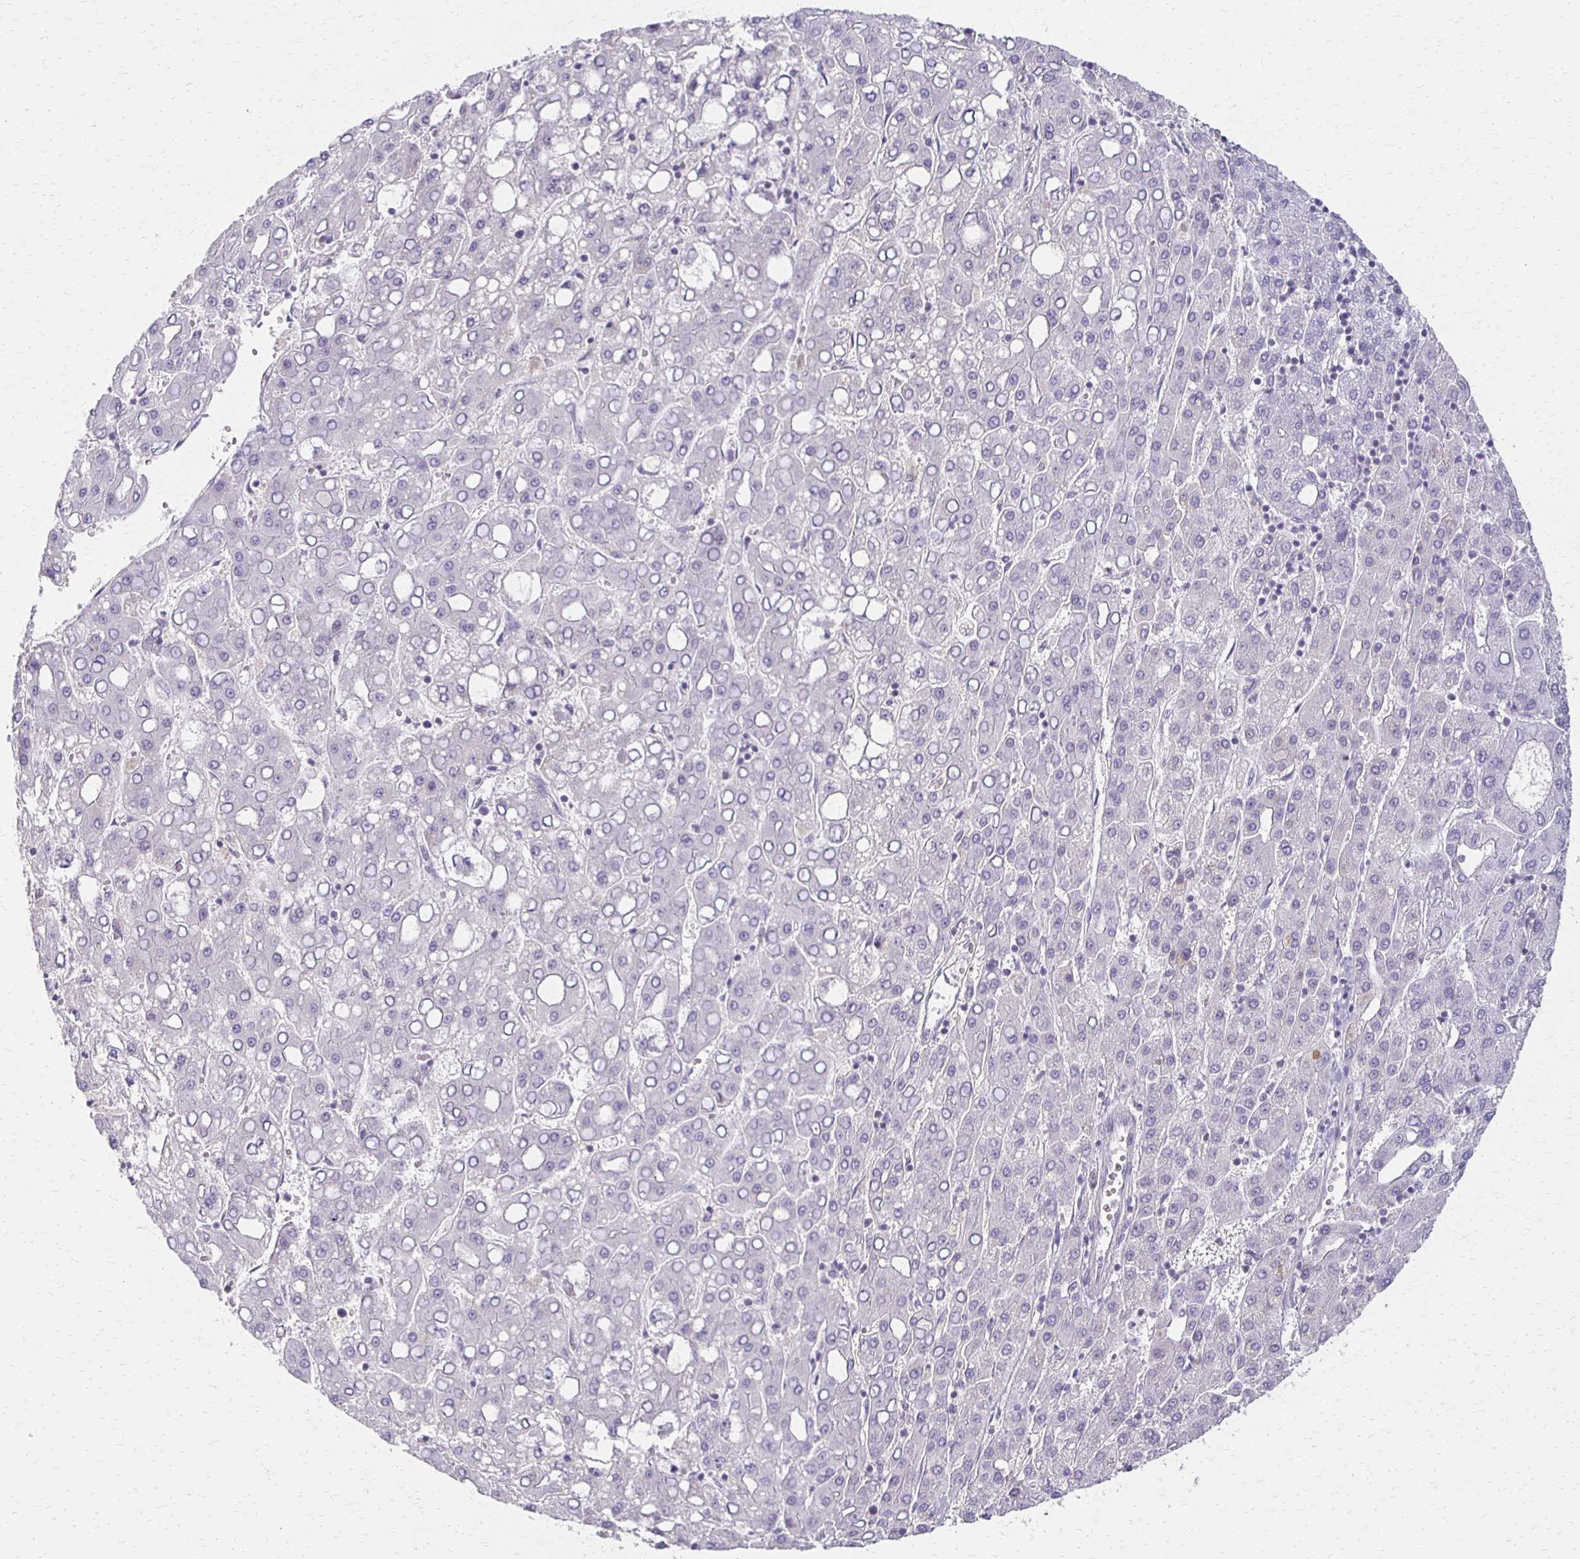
{"staining": {"intensity": "negative", "quantity": "none", "location": "none"}, "tissue": "liver cancer", "cell_type": "Tumor cells", "image_type": "cancer", "snomed": [{"axis": "morphology", "description": "Carcinoma, Hepatocellular, NOS"}, {"axis": "topography", "description": "Liver"}], "caption": "Tumor cells show no significant staining in liver cancer (hepatocellular carcinoma). (Brightfield microscopy of DAB immunohistochemistry (IHC) at high magnification).", "gene": "FOXO4", "patient": {"sex": "male", "age": 65}}